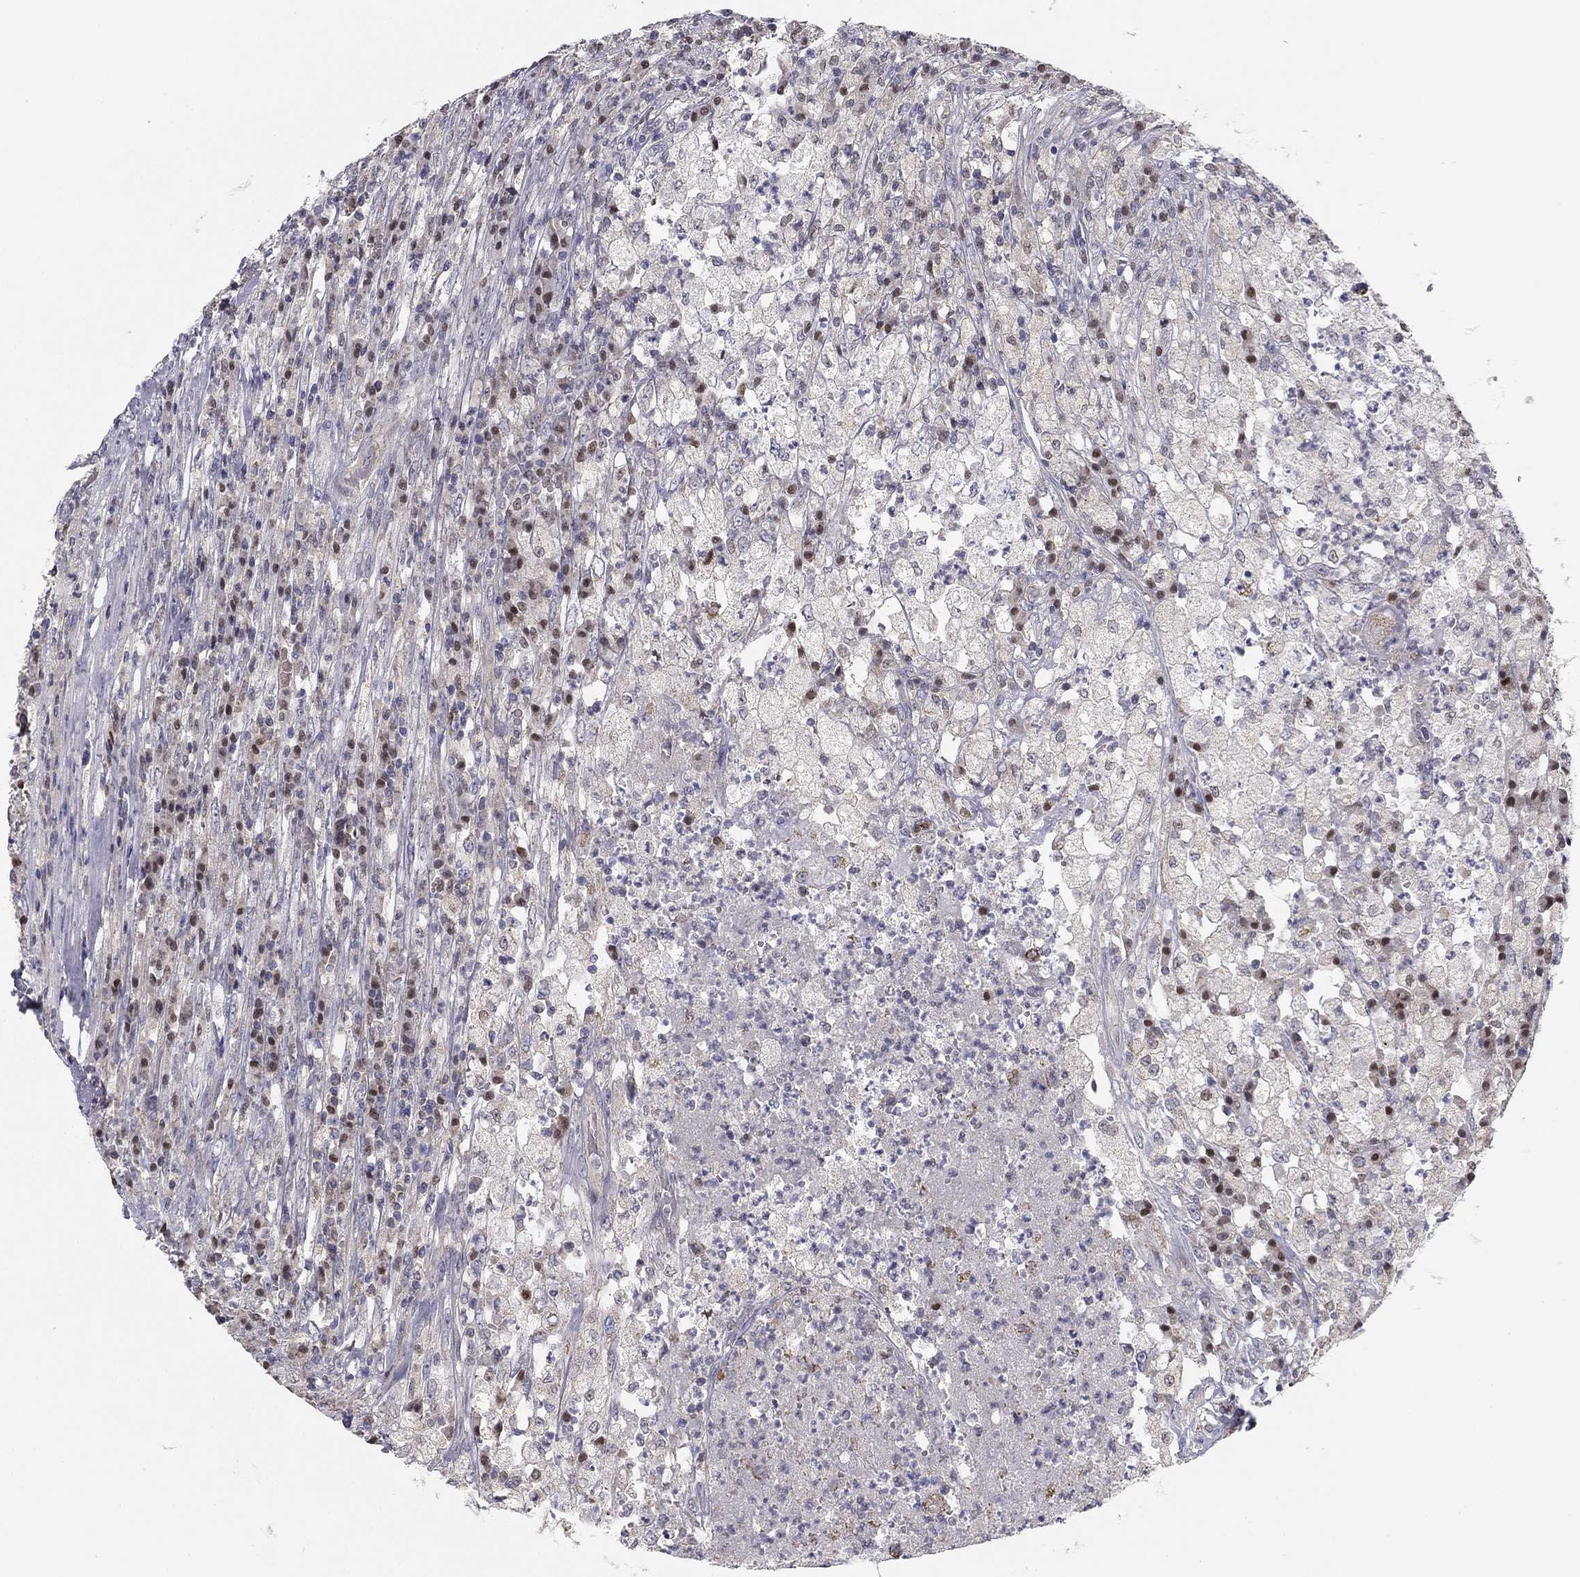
{"staining": {"intensity": "negative", "quantity": "none", "location": "none"}, "tissue": "testis cancer", "cell_type": "Tumor cells", "image_type": "cancer", "snomed": [{"axis": "morphology", "description": "Necrosis, NOS"}, {"axis": "morphology", "description": "Carcinoma, Embryonal, NOS"}, {"axis": "topography", "description": "Testis"}], "caption": "The photomicrograph displays no staining of tumor cells in testis cancer.", "gene": "SLC2A9", "patient": {"sex": "male", "age": 19}}